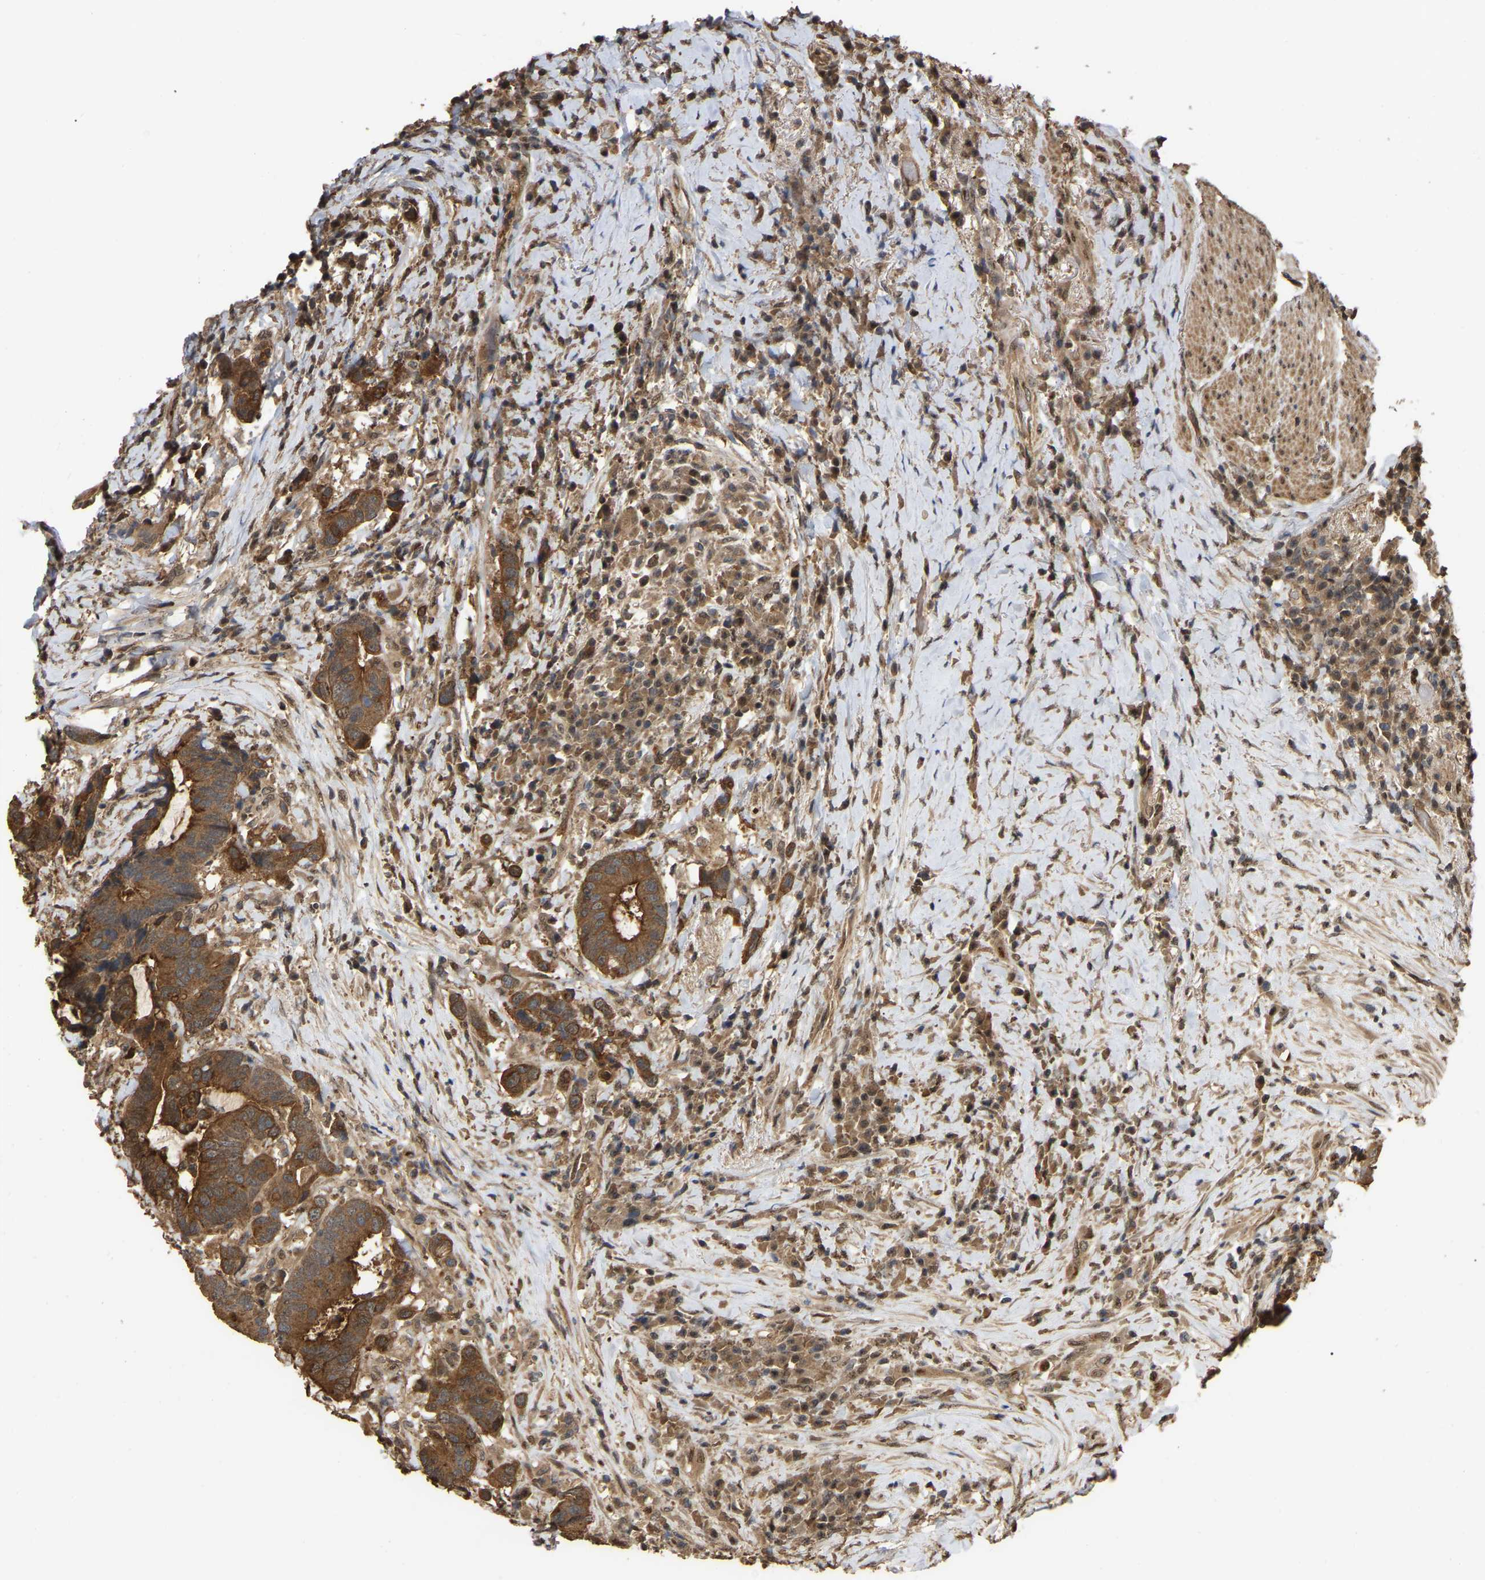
{"staining": {"intensity": "strong", "quantity": ">75%", "location": "cytoplasmic/membranous"}, "tissue": "colorectal cancer", "cell_type": "Tumor cells", "image_type": "cancer", "snomed": [{"axis": "morphology", "description": "Adenocarcinoma, NOS"}, {"axis": "topography", "description": "Rectum"}], "caption": "IHC micrograph of colorectal adenocarcinoma stained for a protein (brown), which displays high levels of strong cytoplasmic/membranous positivity in about >75% of tumor cells.", "gene": "FAM219A", "patient": {"sex": "female", "age": 89}}